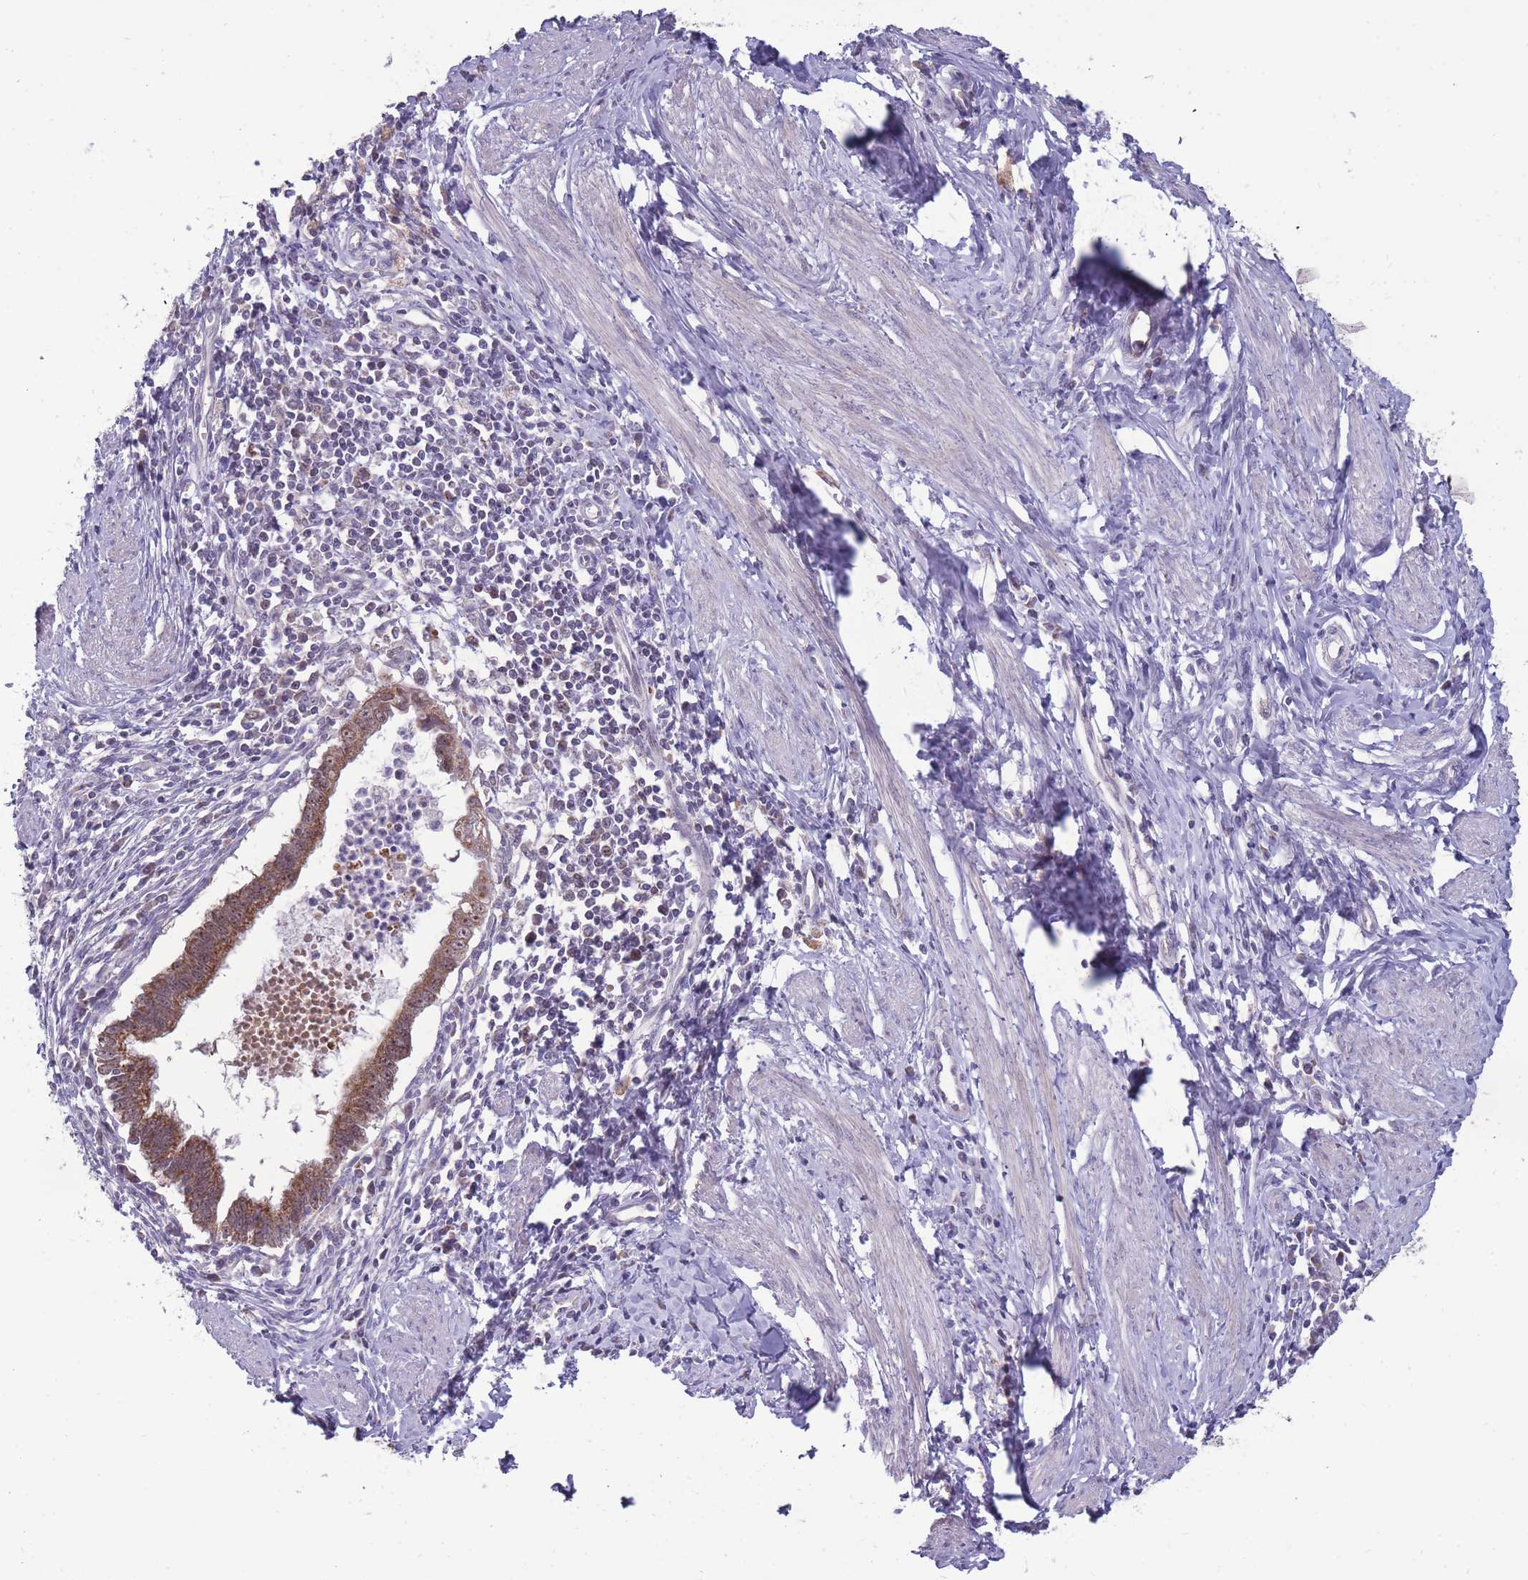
{"staining": {"intensity": "moderate", "quantity": ">75%", "location": "cytoplasmic/membranous"}, "tissue": "cervical cancer", "cell_type": "Tumor cells", "image_type": "cancer", "snomed": [{"axis": "morphology", "description": "Adenocarcinoma, NOS"}, {"axis": "topography", "description": "Cervix"}], "caption": "Cervical cancer stained with a brown dye shows moderate cytoplasmic/membranous positive staining in about >75% of tumor cells.", "gene": "MCIDAS", "patient": {"sex": "female", "age": 36}}